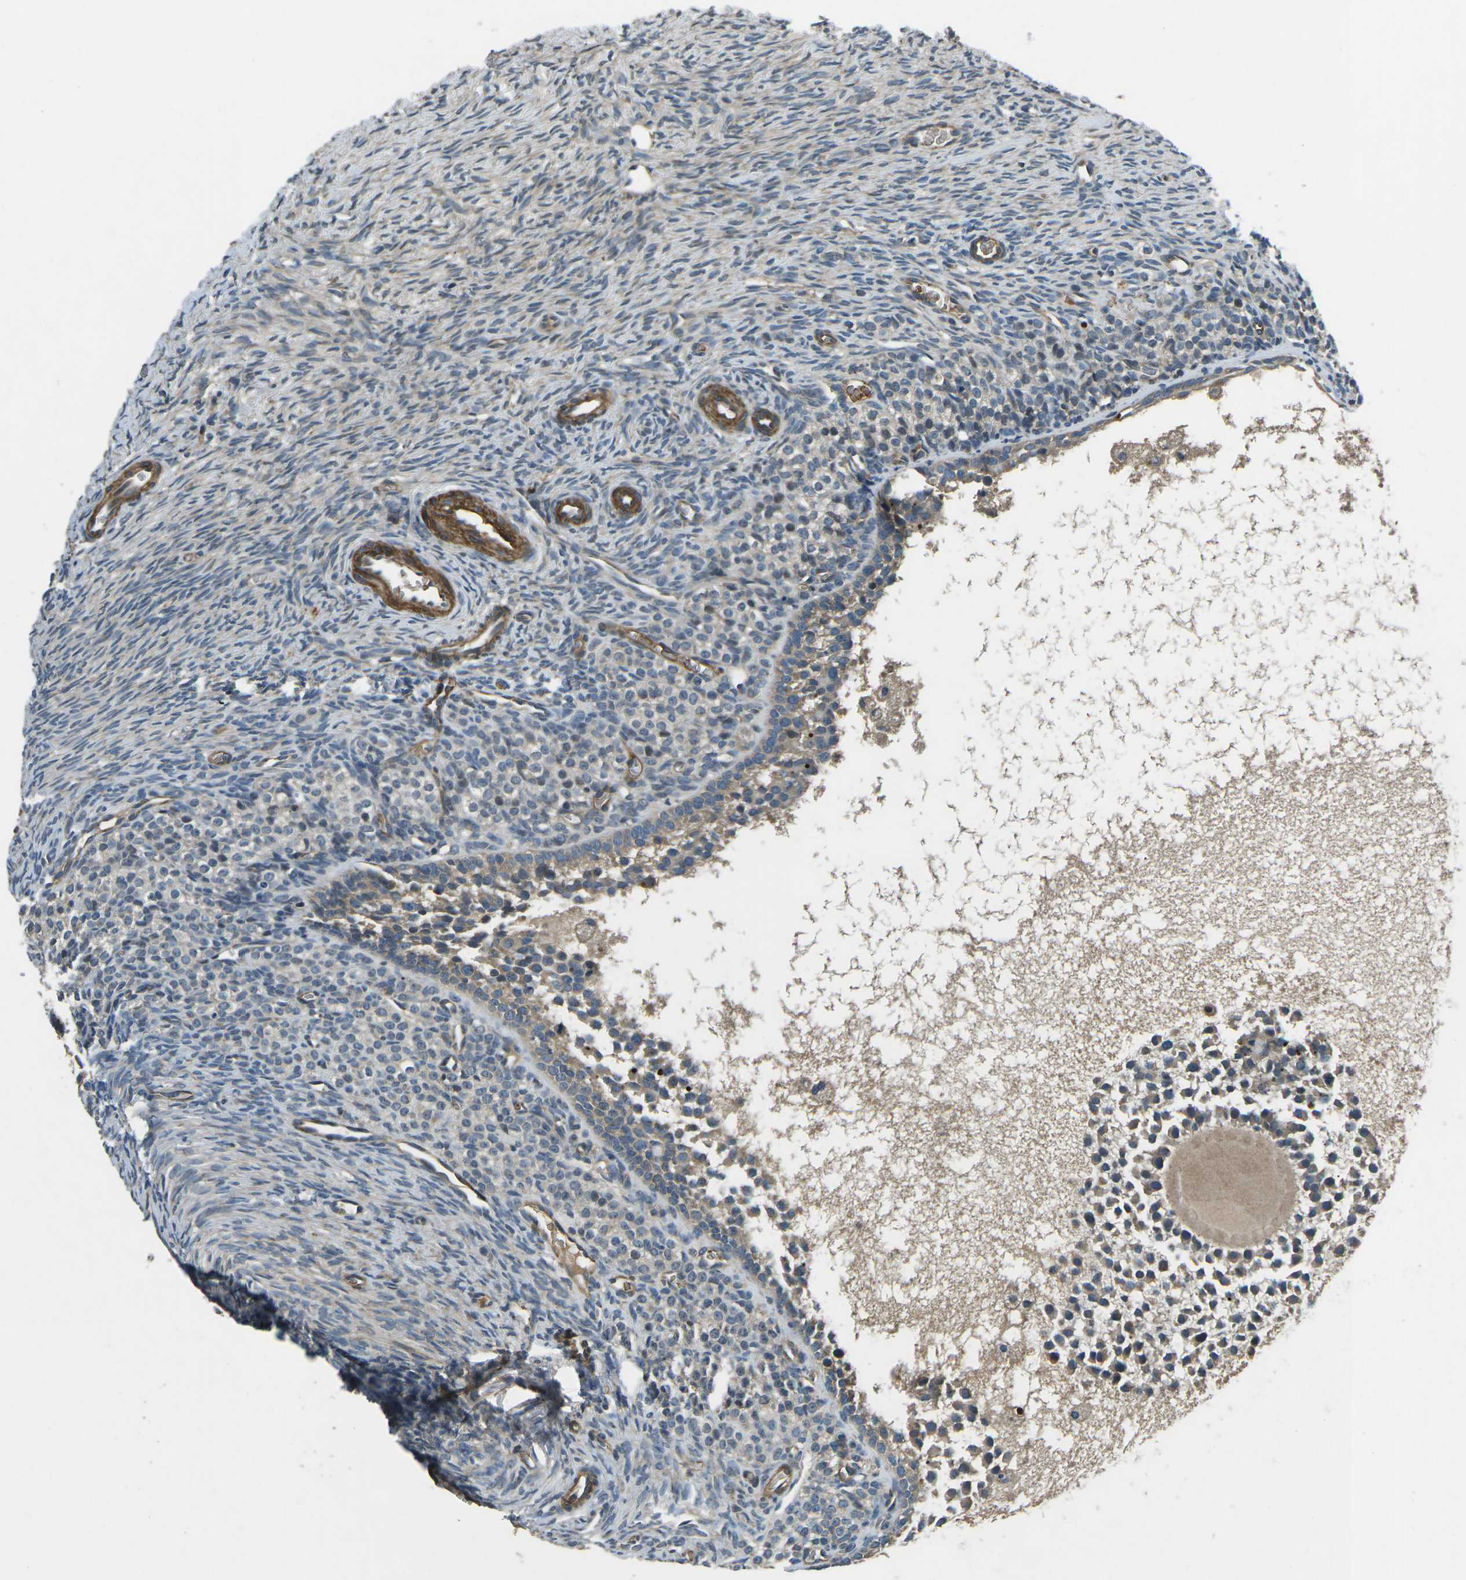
{"staining": {"intensity": "weak", "quantity": ">75%", "location": "cytoplasmic/membranous"}, "tissue": "ovary", "cell_type": "Ovarian stroma cells", "image_type": "normal", "snomed": [{"axis": "morphology", "description": "Normal tissue, NOS"}, {"axis": "topography", "description": "Ovary"}], "caption": "Brown immunohistochemical staining in normal ovary shows weak cytoplasmic/membranous expression in approximately >75% of ovarian stroma cells.", "gene": "AFAP1", "patient": {"sex": "female", "age": 27}}